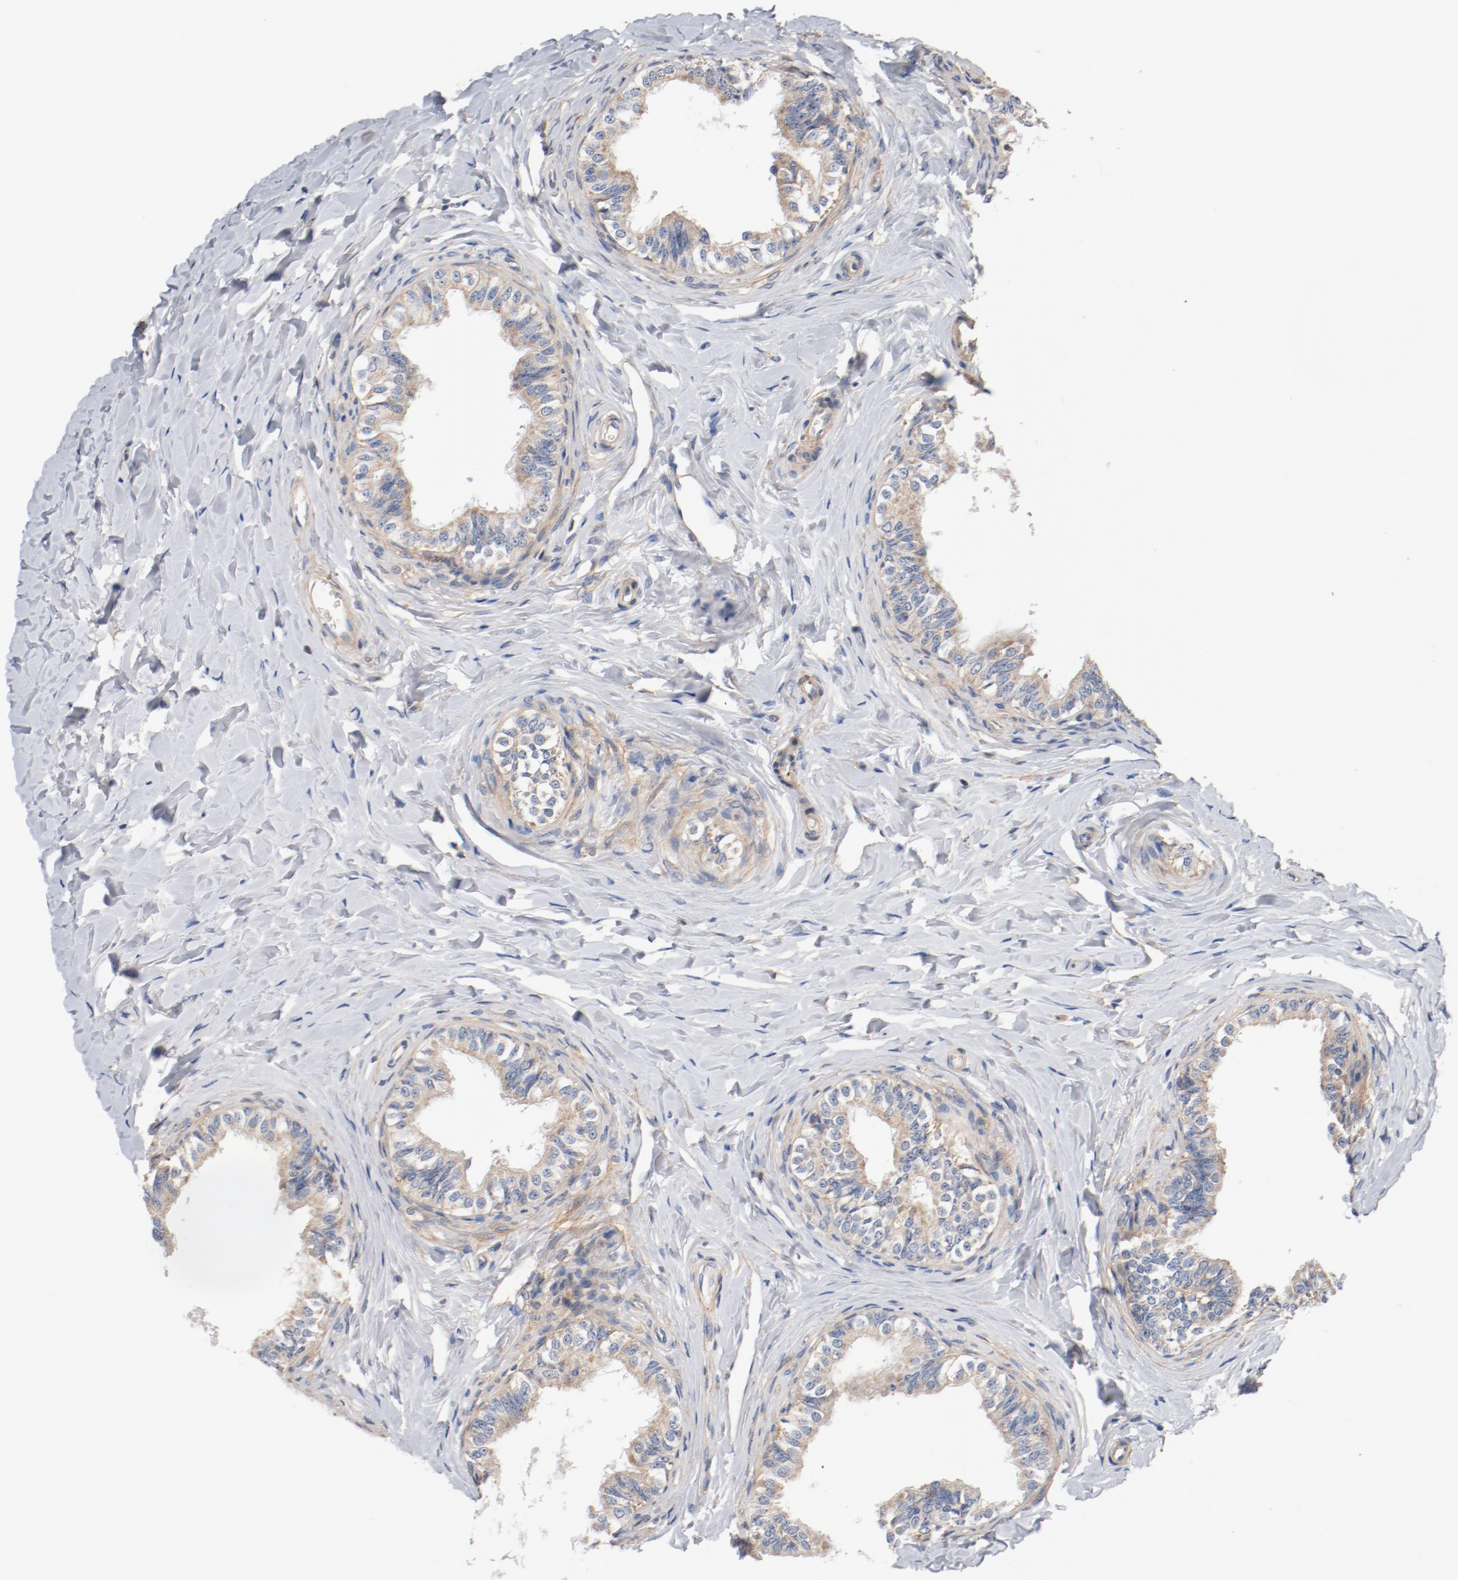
{"staining": {"intensity": "moderate", "quantity": ">75%", "location": "cytoplasmic/membranous"}, "tissue": "epididymis", "cell_type": "Glandular cells", "image_type": "normal", "snomed": [{"axis": "morphology", "description": "Normal tissue, NOS"}, {"axis": "topography", "description": "Soft tissue"}, {"axis": "topography", "description": "Epididymis"}], "caption": "Immunohistochemistry (IHC) staining of unremarkable epididymis, which reveals medium levels of moderate cytoplasmic/membranous positivity in approximately >75% of glandular cells indicating moderate cytoplasmic/membranous protein positivity. The staining was performed using DAB (3,3'-diaminobenzidine) (brown) for protein detection and nuclei were counterstained in hematoxylin (blue).", "gene": "ILK", "patient": {"sex": "male", "age": 26}}